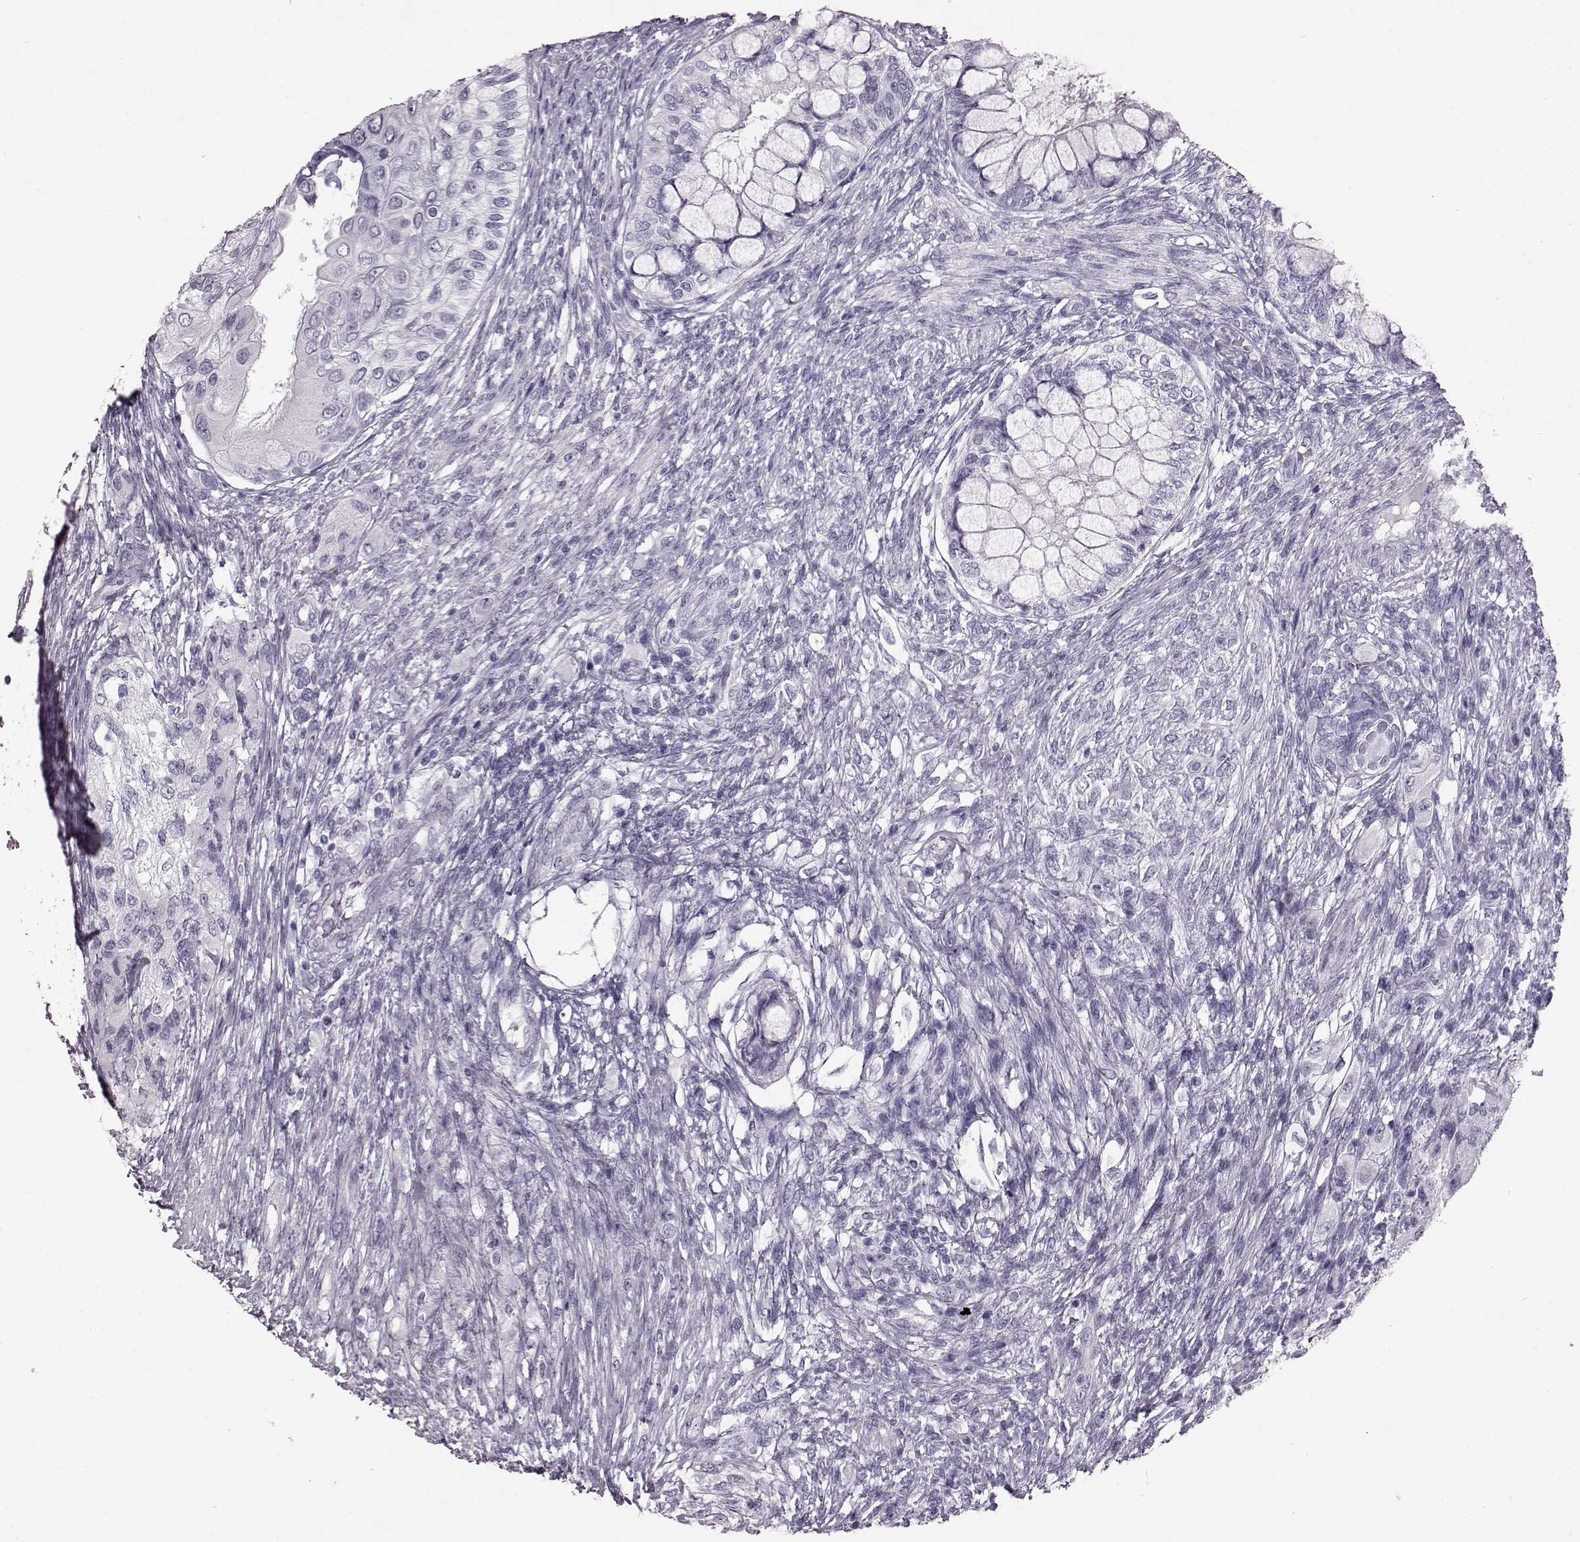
{"staining": {"intensity": "negative", "quantity": "none", "location": "none"}, "tissue": "testis cancer", "cell_type": "Tumor cells", "image_type": "cancer", "snomed": [{"axis": "morphology", "description": "Seminoma, NOS"}, {"axis": "morphology", "description": "Carcinoma, Embryonal, NOS"}, {"axis": "topography", "description": "Testis"}], "caption": "This is an immunohistochemistry (IHC) image of testis seminoma. There is no expression in tumor cells.", "gene": "TCHHL1", "patient": {"sex": "male", "age": 41}}